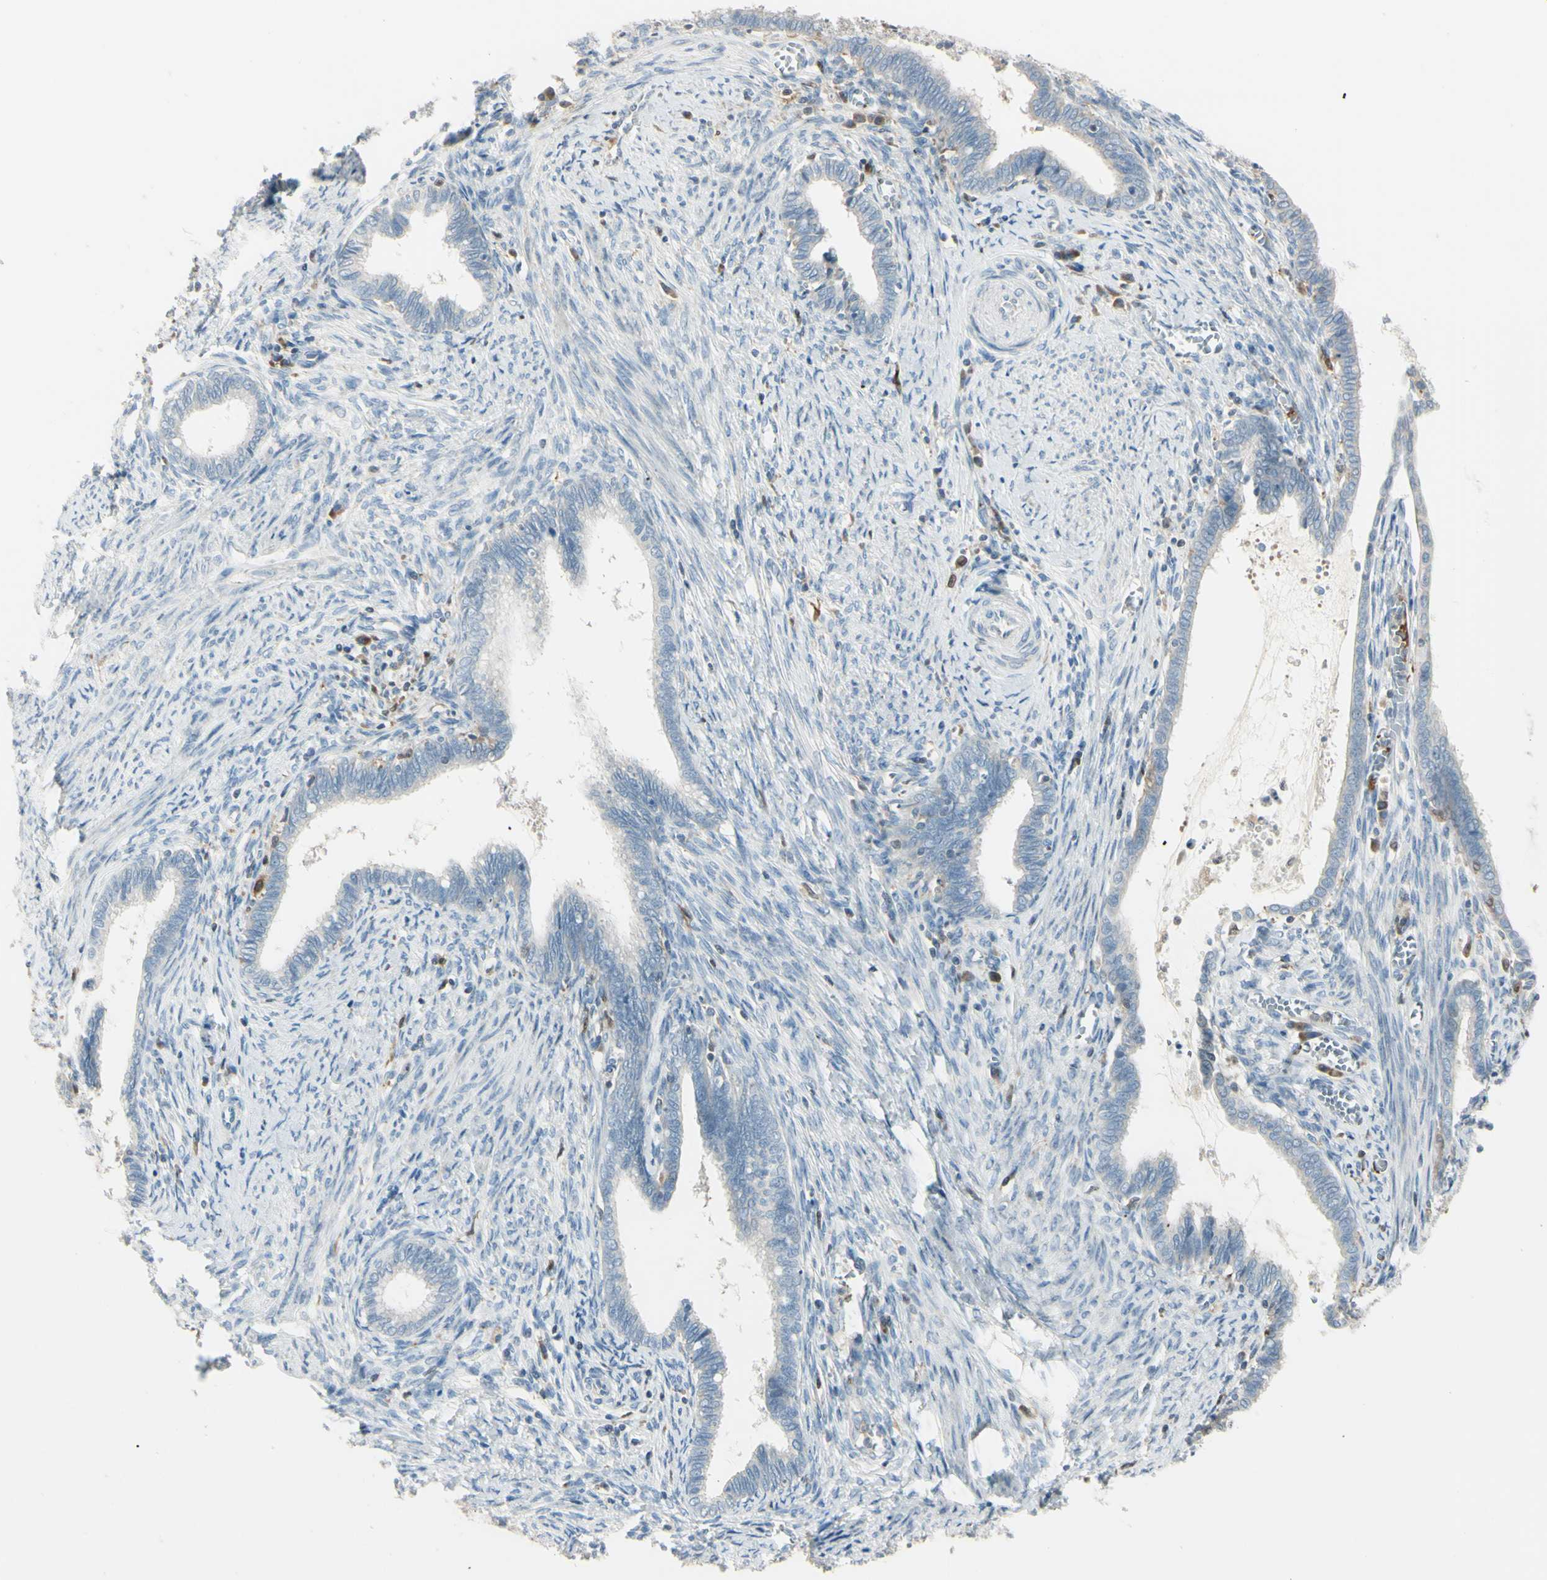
{"staining": {"intensity": "weak", "quantity": "<25%", "location": "cytoplasmic/membranous"}, "tissue": "cervical cancer", "cell_type": "Tumor cells", "image_type": "cancer", "snomed": [{"axis": "morphology", "description": "Adenocarcinoma, NOS"}, {"axis": "topography", "description": "Cervix"}], "caption": "An immunohistochemistry histopathology image of cervical adenocarcinoma is shown. There is no staining in tumor cells of cervical adenocarcinoma. (DAB (3,3'-diaminobenzidine) immunohistochemistry, high magnification).", "gene": "CYRIB", "patient": {"sex": "female", "age": 44}}